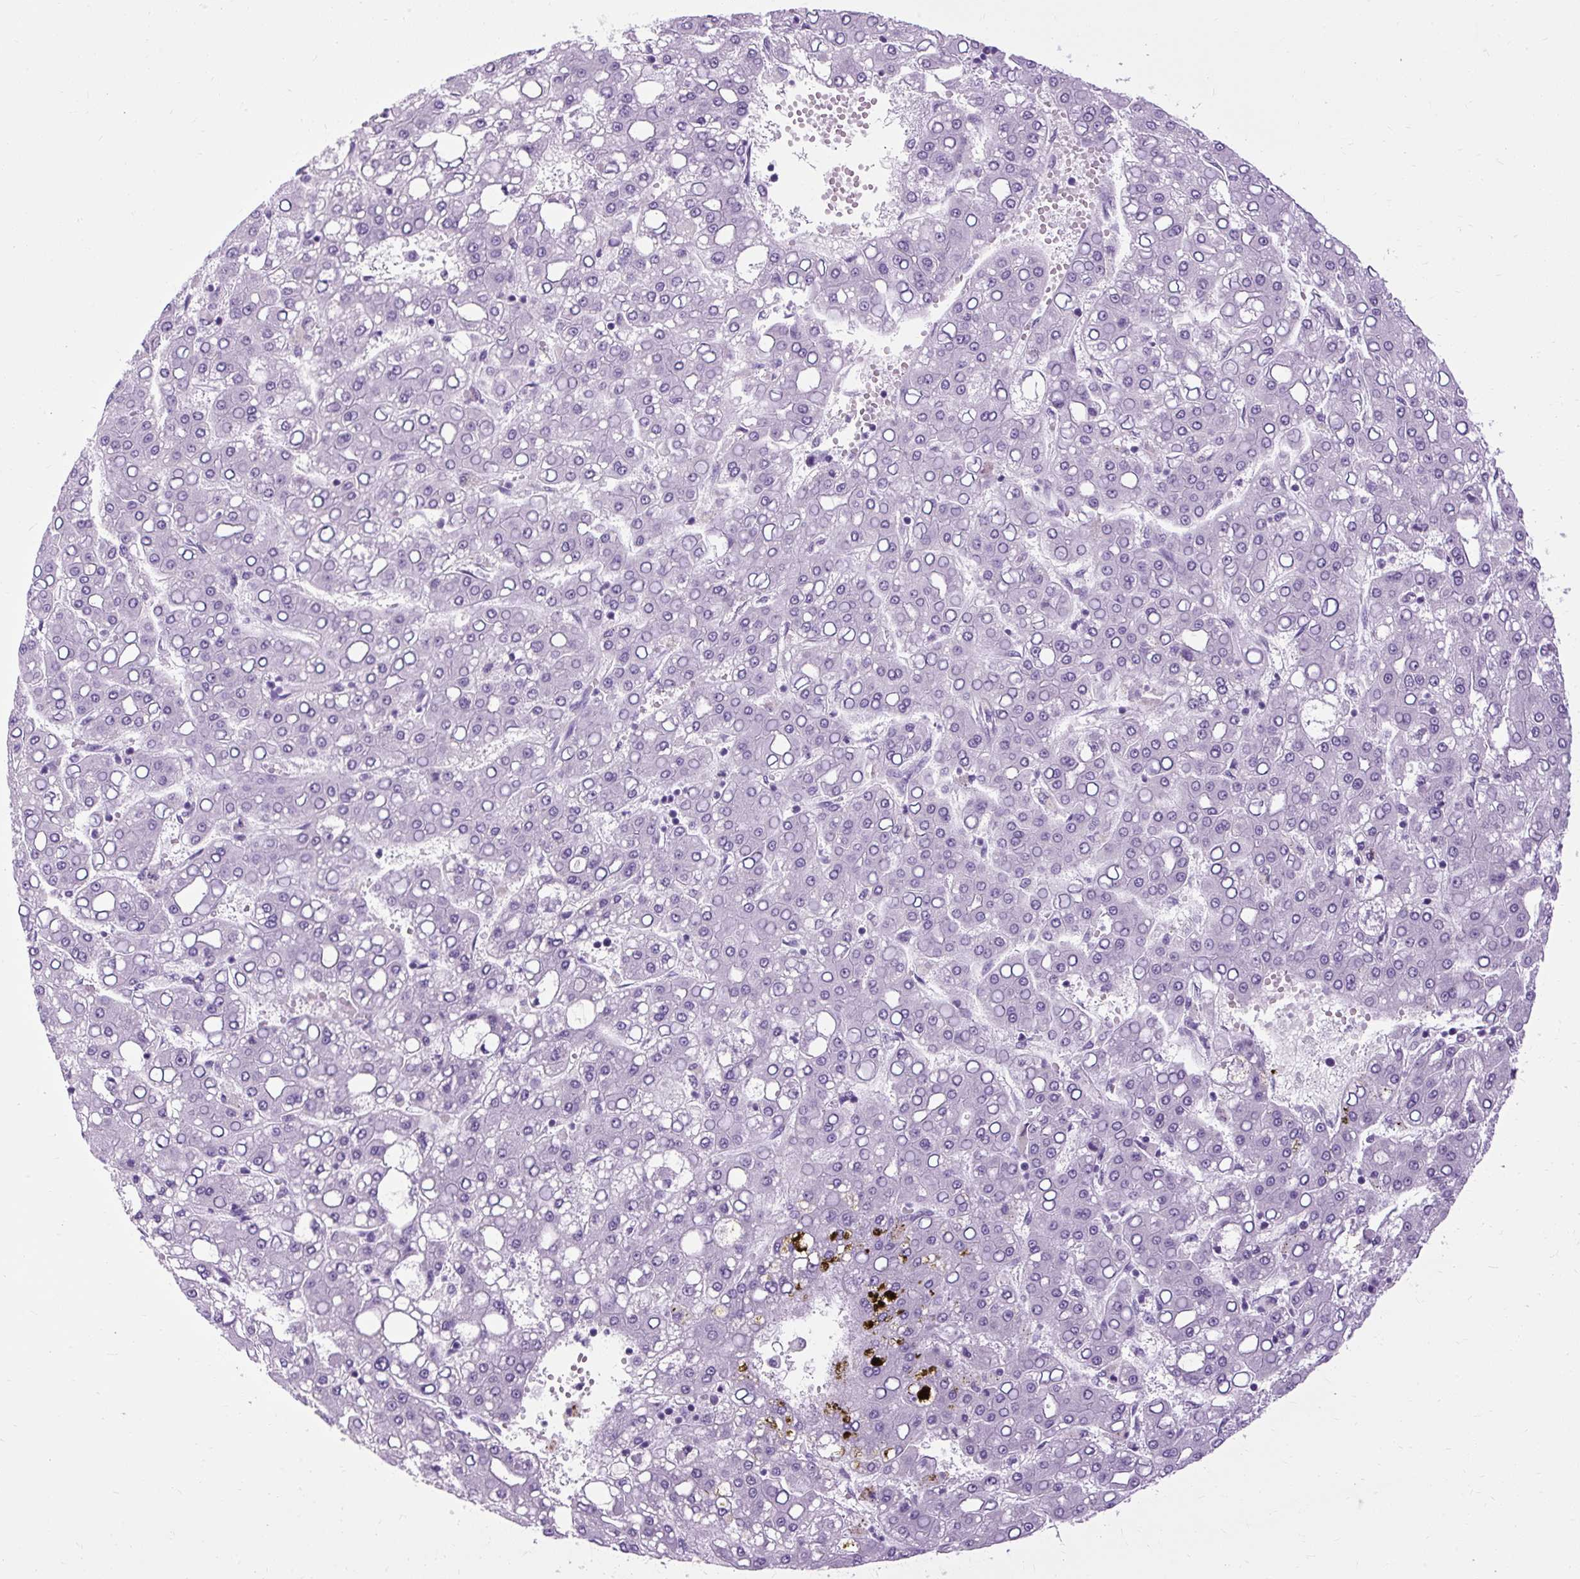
{"staining": {"intensity": "negative", "quantity": "none", "location": "none"}, "tissue": "liver cancer", "cell_type": "Tumor cells", "image_type": "cancer", "snomed": [{"axis": "morphology", "description": "Carcinoma, Hepatocellular, NOS"}, {"axis": "topography", "description": "Liver"}], "caption": "Micrograph shows no significant protein staining in tumor cells of hepatocellular carcinoma (liver).", "gene": "B3GNT4", "patient": {"sex": "male", "age": 65}}